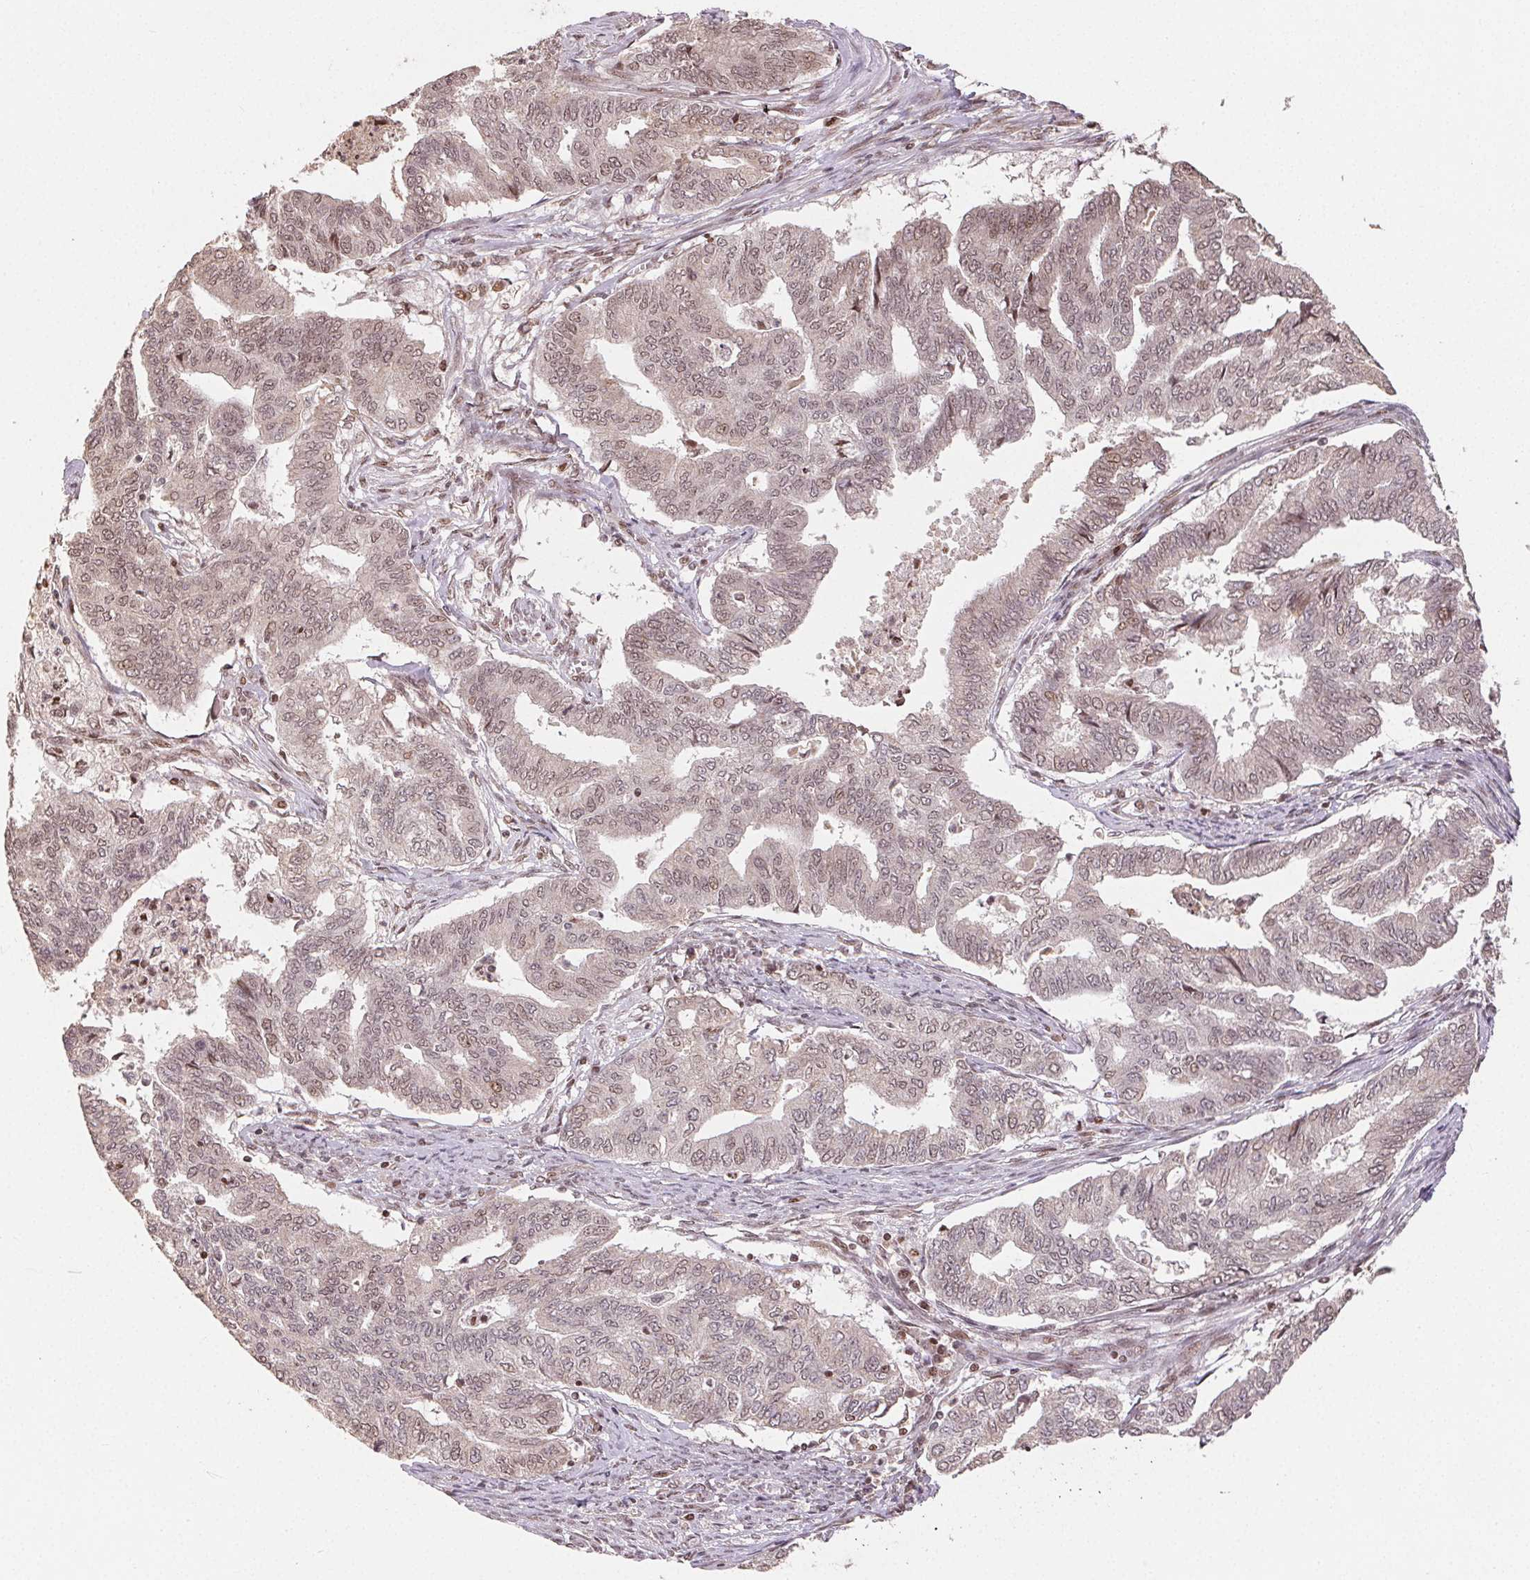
{"staining": {"intensity": "weak", "quantity": "25%-75%", "location": "nuclear"}, "tissue": "endometrial cancer", "cell_type": "Tumor cells", "image_type": "cancer", "snomed": [{"axis": "morphology", "description": "Adenocarcinoma, NOS"}, {"axis": "topography", "description": "Endometrium"}], "caption": "Protein staining shows weak nuclear expression in about 25%-75% of tumor cells in adenocarcinoma (endometrial). (DAB IHC with brightfield microscopy, high magnification).", "gene": "MAPKAPK2", "patient": {"sex": "female", "age": 79}}